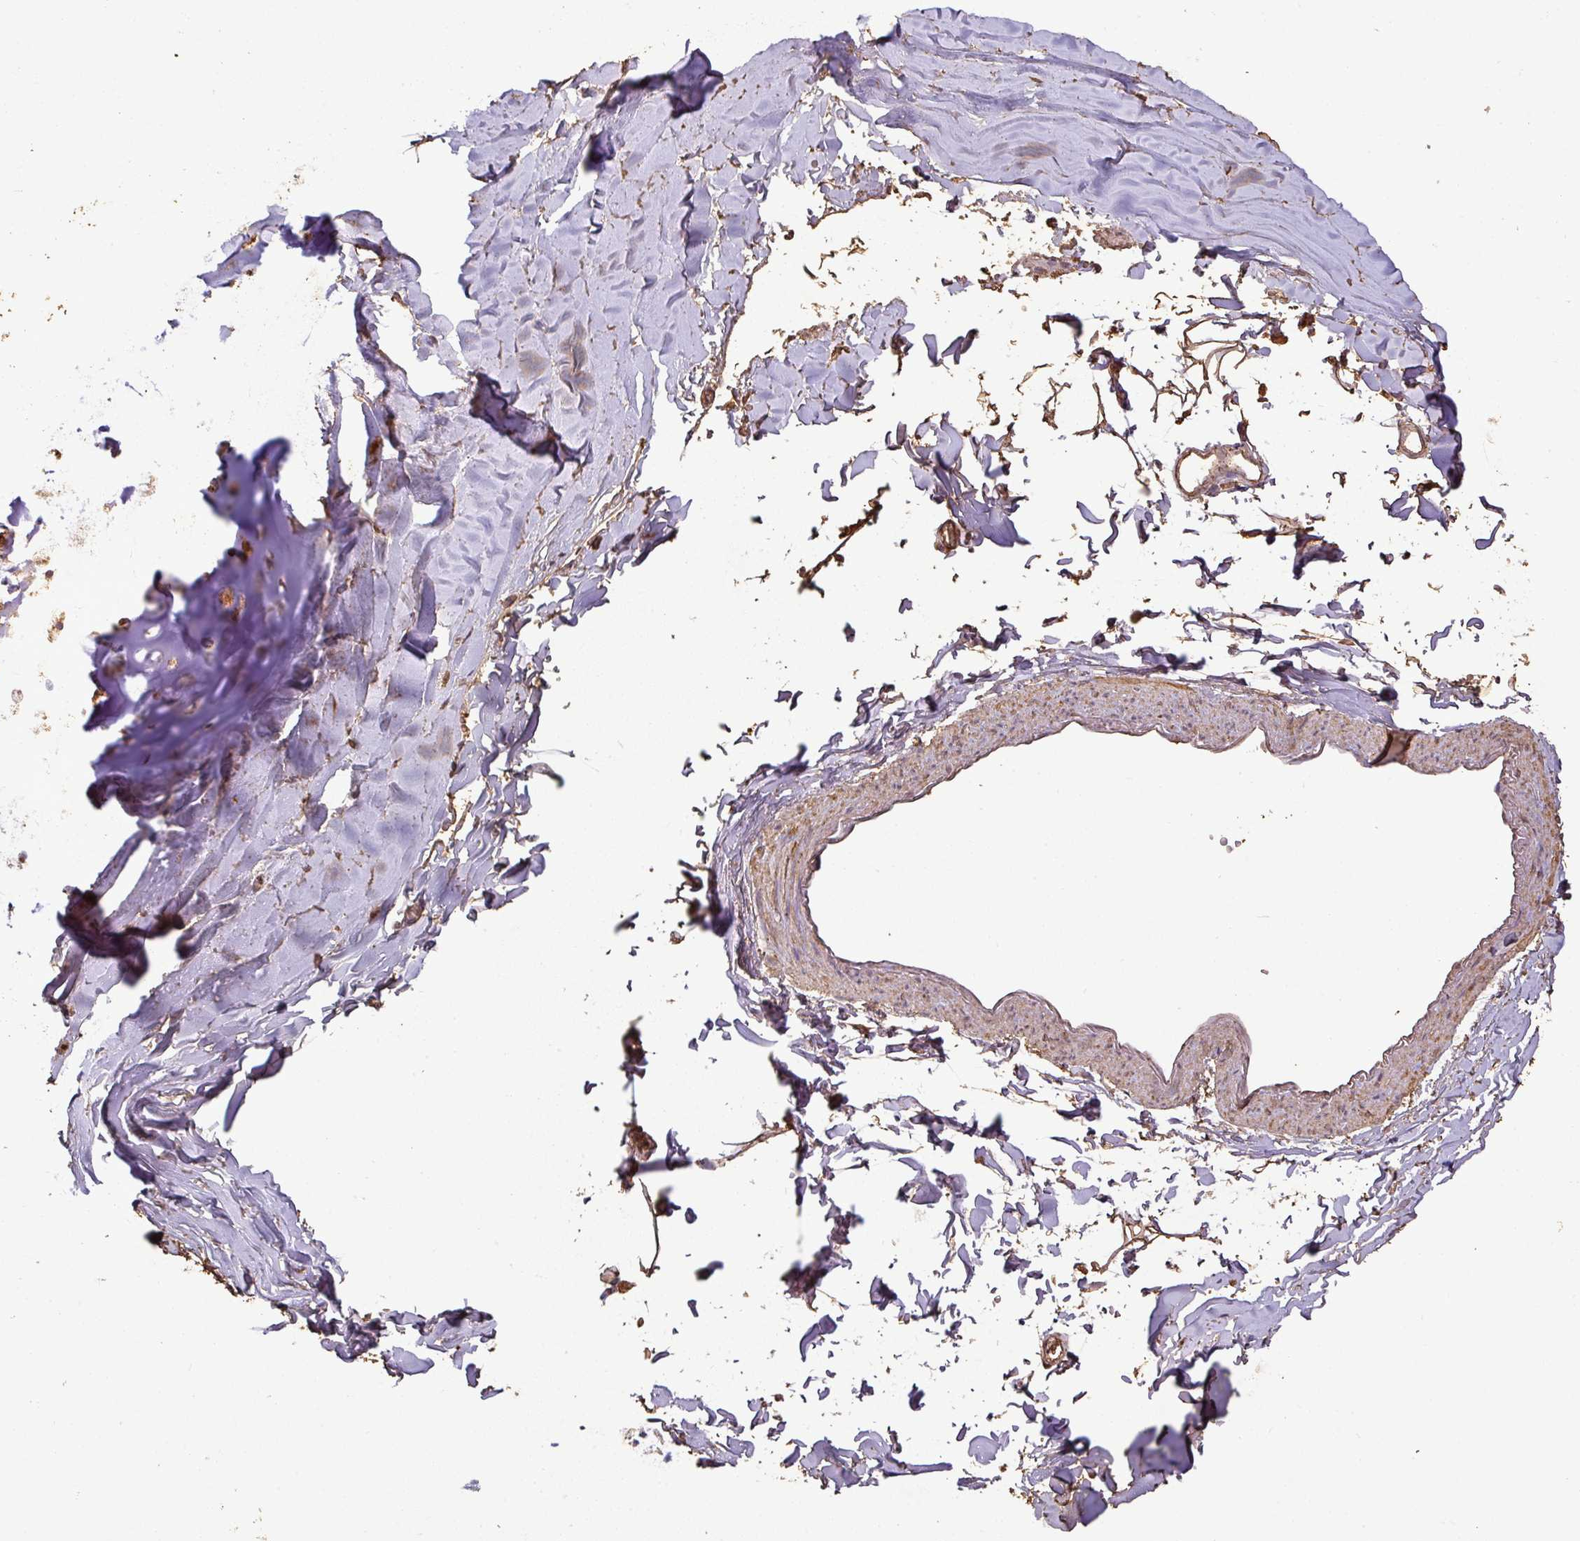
{"staining": {"intensity": "weak", "quantity": ">75%", "location": "cytoplasmic/membranous"}, "tissue": "adipose tissue", "cell_type": "Adipocytes", "image_type": "normal", "snomed": [{"axis": "morphology", "description": "Normal tissue, NOS"}, {"axis": "topography", "description": "Cartilage tissue"}, {"axis": "topography", "description": "Bronchus"}, {"axis": "topography", "description": "Peripheral nerve tissue"}], "caption": "The histopathology image exhibits a brown stain indicating the presence of a protein in the cytoplasmic/membranous of adipocytes in adipose tissue.", "gene": "ATAT1", "patient": {"sex": "female", "age": 59}}